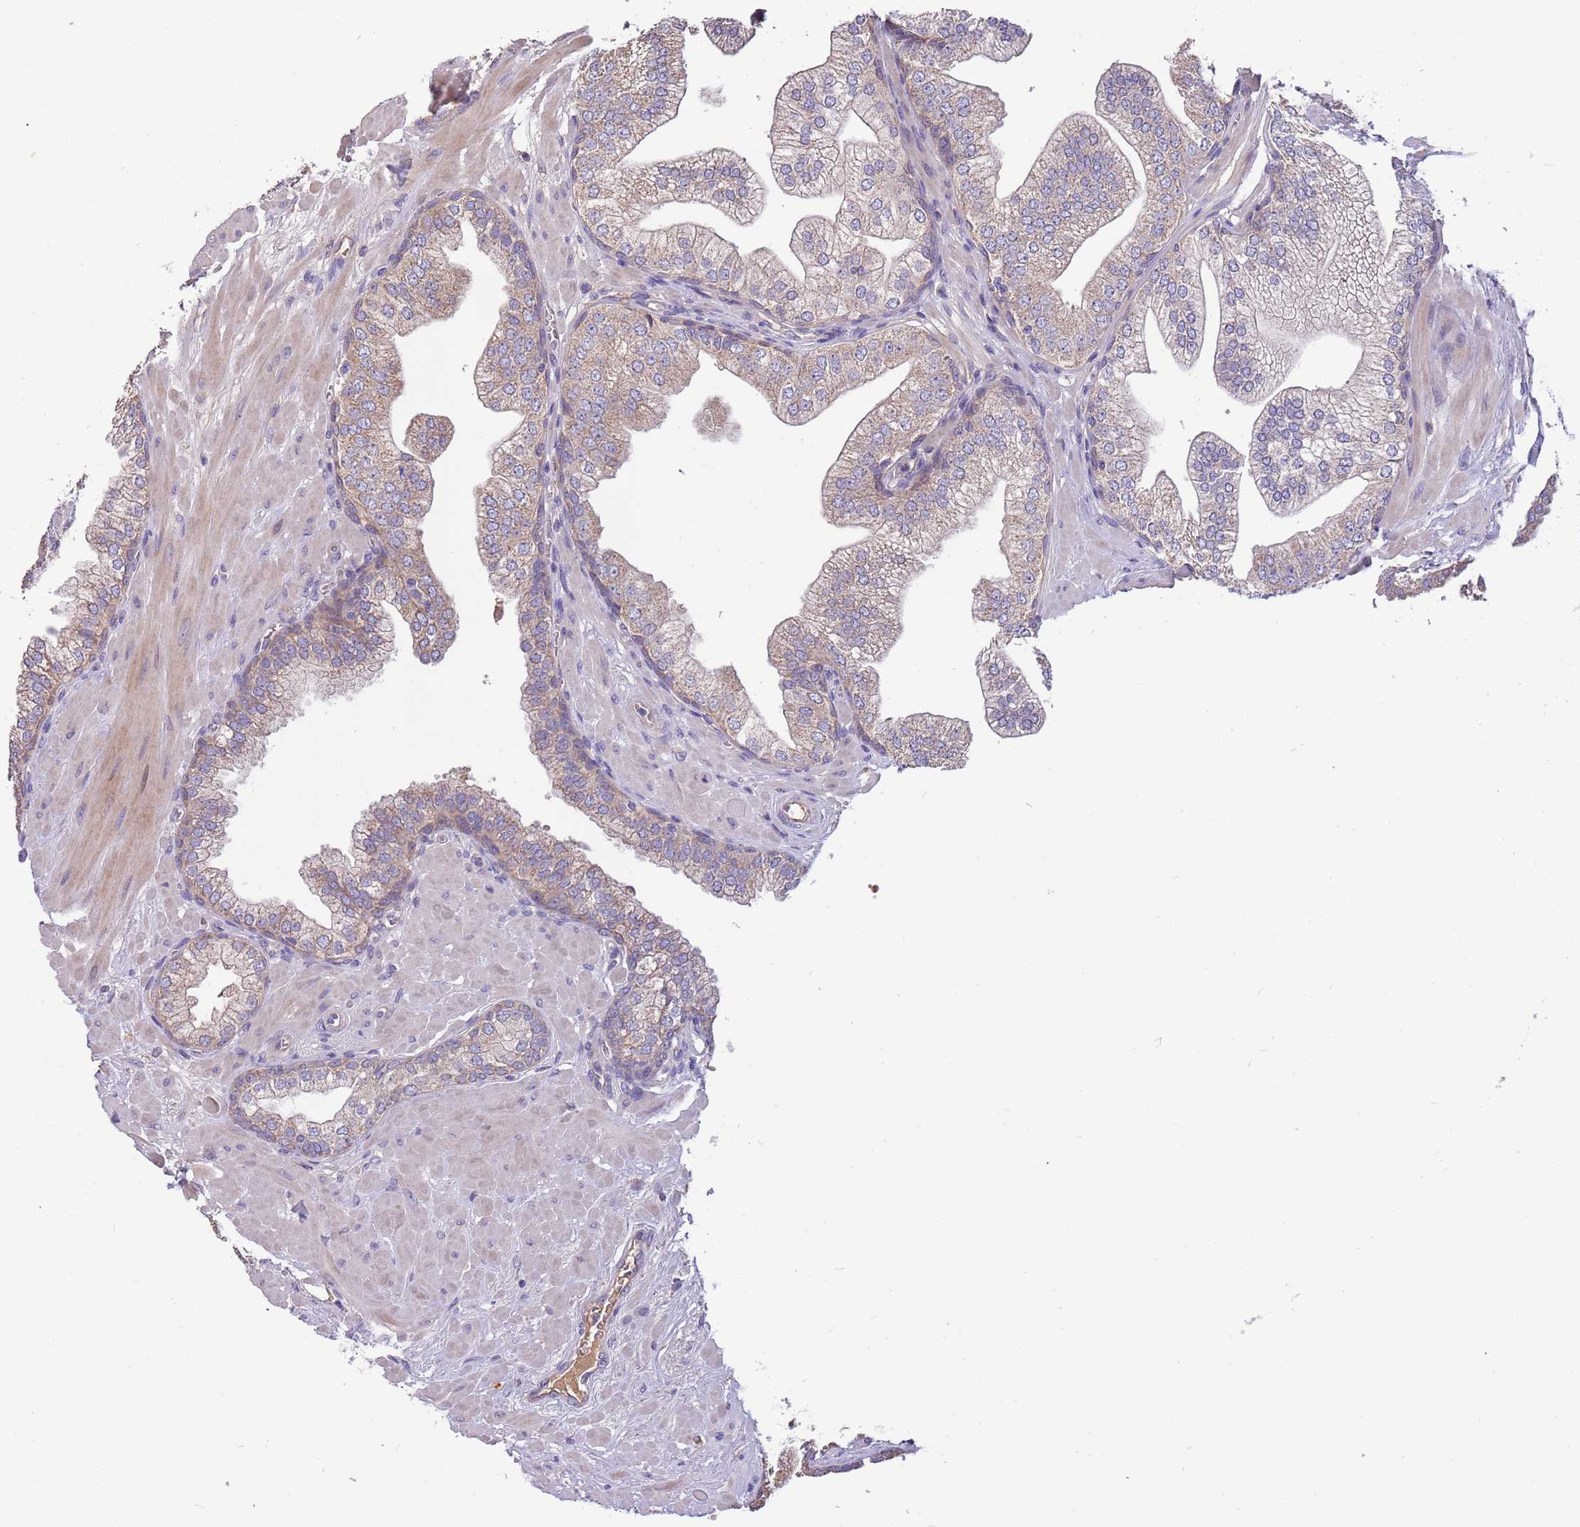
{"staining": {"intensity": "weak", "quantity": "25%-75%", "location": "cytoplasmic/membranous"}, "tissue": "prostate", "cell_type": "Glandular cells", "image_type": "normal", "snomed": [{"axis": "morphology", "description": "Normal tissue, NOS"}, {"axis": "topography", "description": "Prostate"}], "caption": "IHC (DAB (3,3'-diaminobenzidine)) staining of normal human prostate demonstrates weak cytoplasmic/membranous protein expression in approximately 25%-75% of glandular cells. Immunohistochemistry (ihc) stains the protein of interest in brown and the nuclei are stained blue.", "gene": "TRMO", "patient": {"sex": "male", "age": 60}}